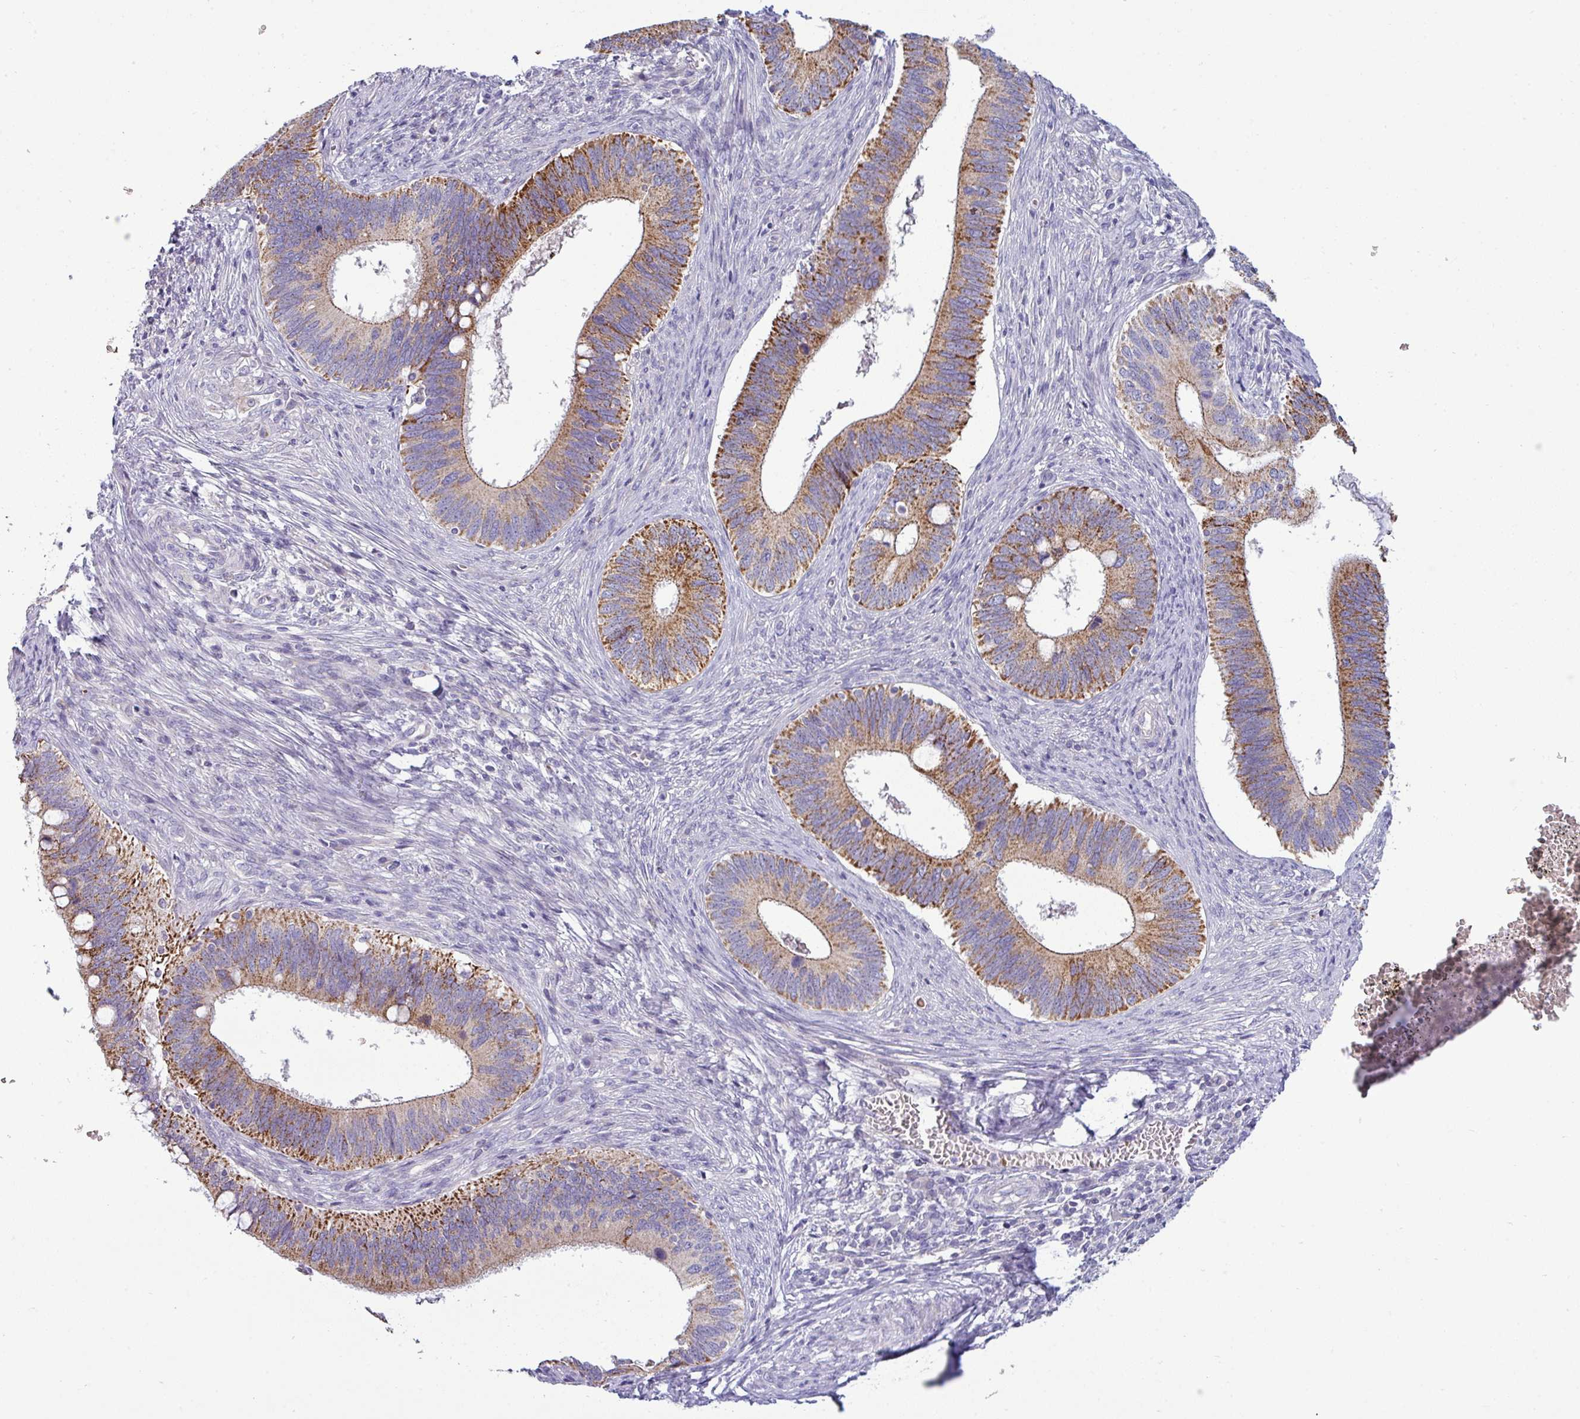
{"staining": {"intensity": "moderate", "quantity": ">75%", "location": "cytoplasmic/membranous"}, "tissue": "cervical cancer", "cell_type": "Tumor cells", "image_type": "cancer", "snomed": [{"axis": "morphology", "description": "Adenocarcinoma, NOS"}, {"axis": "topography", "description": "Cervix"}], "caption": "An immunohistochemistry histopathology image of tumor tissue is shown. Protein staining in brown labels moderate cytoplasmic/membranous positivity in adenocarcinoma (cervical) within tumor cells.", "gene": "ACAP3", "patient": {"sex": "female", "age": 42}}